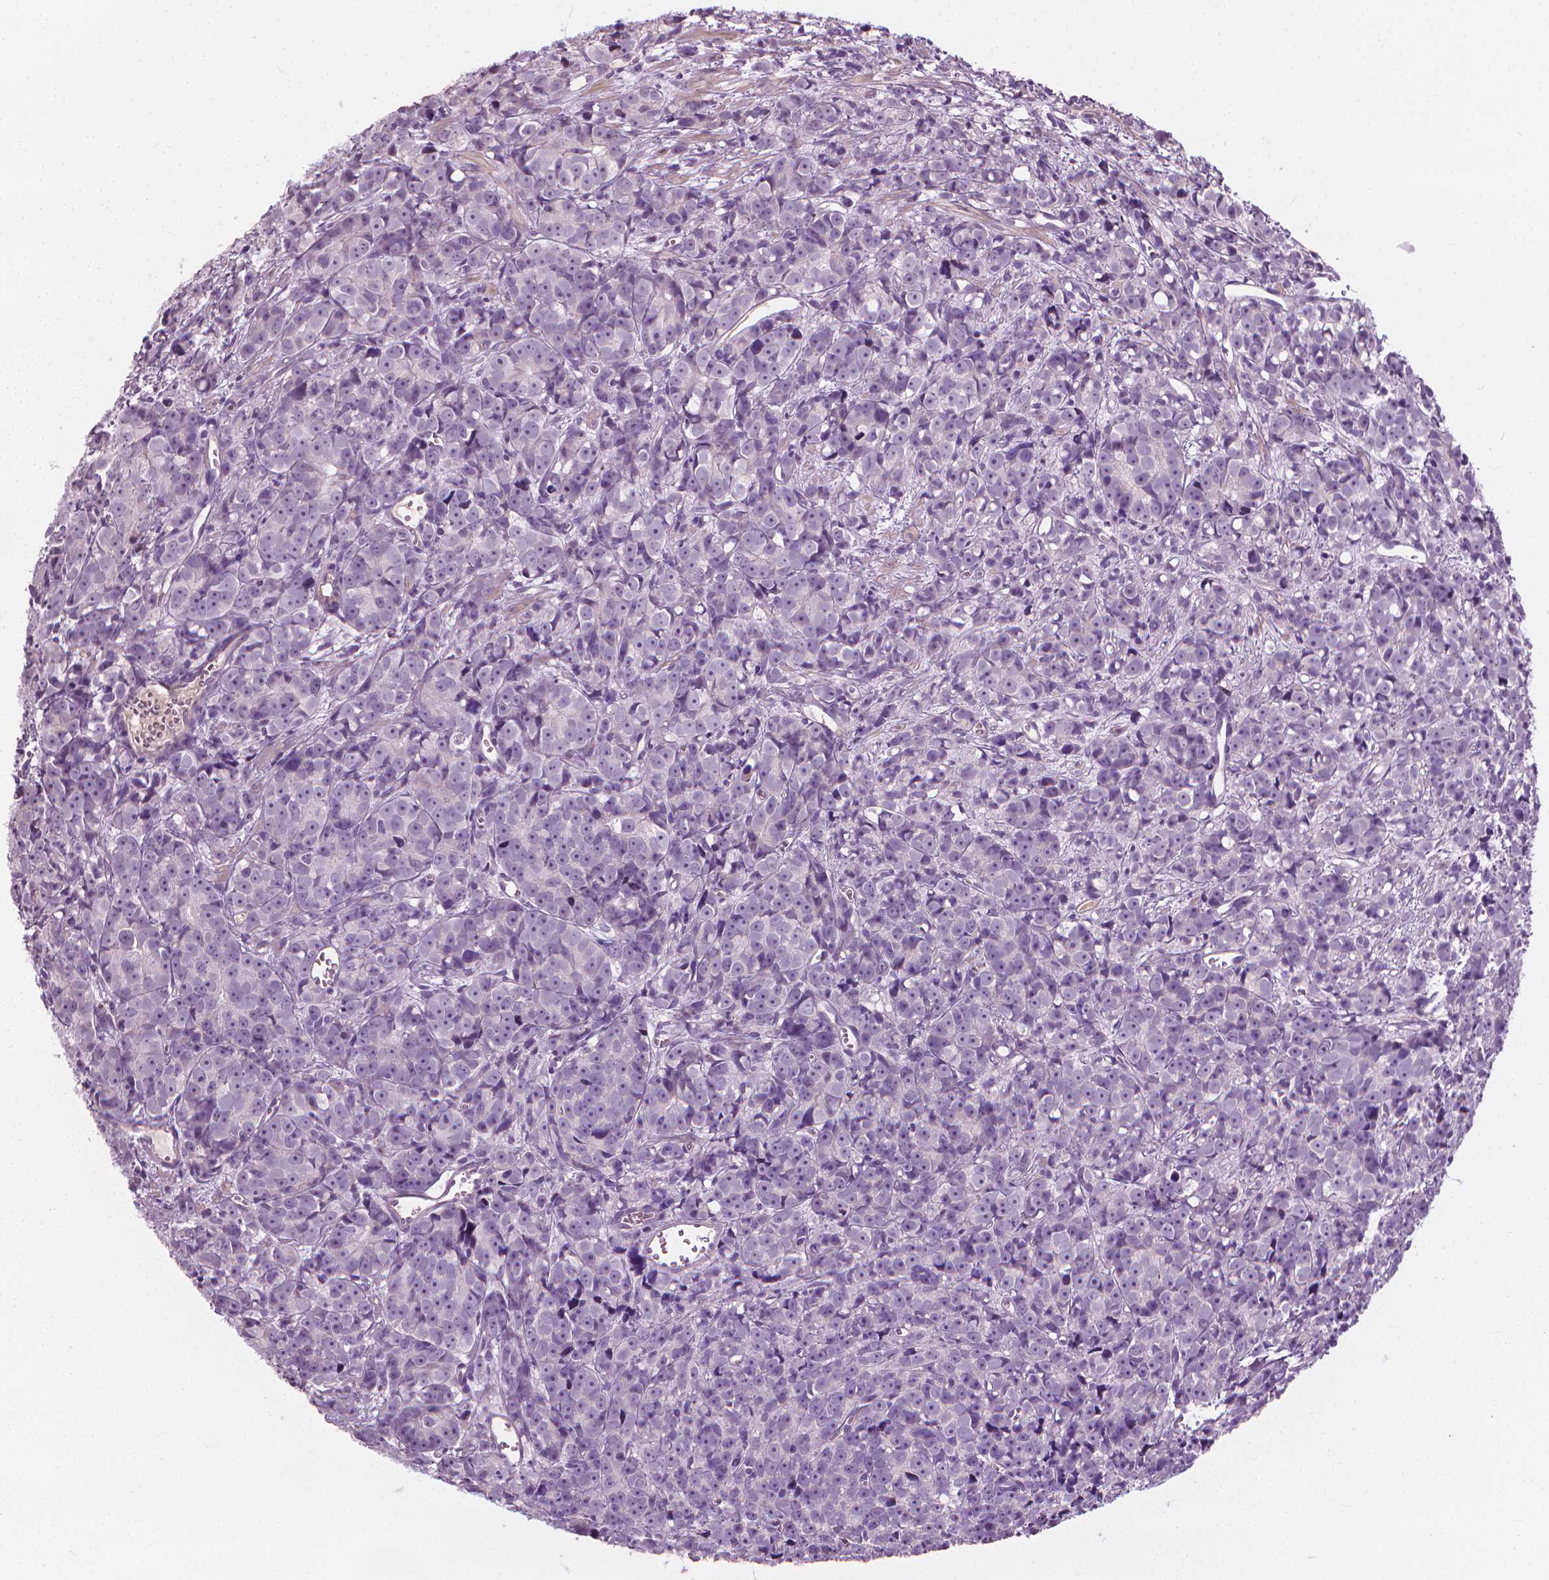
{"staining": {"intensity": "negative", "quantity": "none", "location": "none"}, "tissue": "prostate cancer", "cell_type": "Tumor cells", "image_type": "cancer", "snomed": [{"axis": "morphology", "description": "Adenocarcinoma, High grade"}, {"axis": "topography", "description": "Prostate"}], "caption": "This image is of prostate cancer stained with IHC to label a protein in brown with the nuclei are counter-stained blue. There is no expression in tumor cells. (DAB IHC with hematoxylin counter stain).", "gene": "SAXO2", "patient": {"sex": "male", "age": 77}}